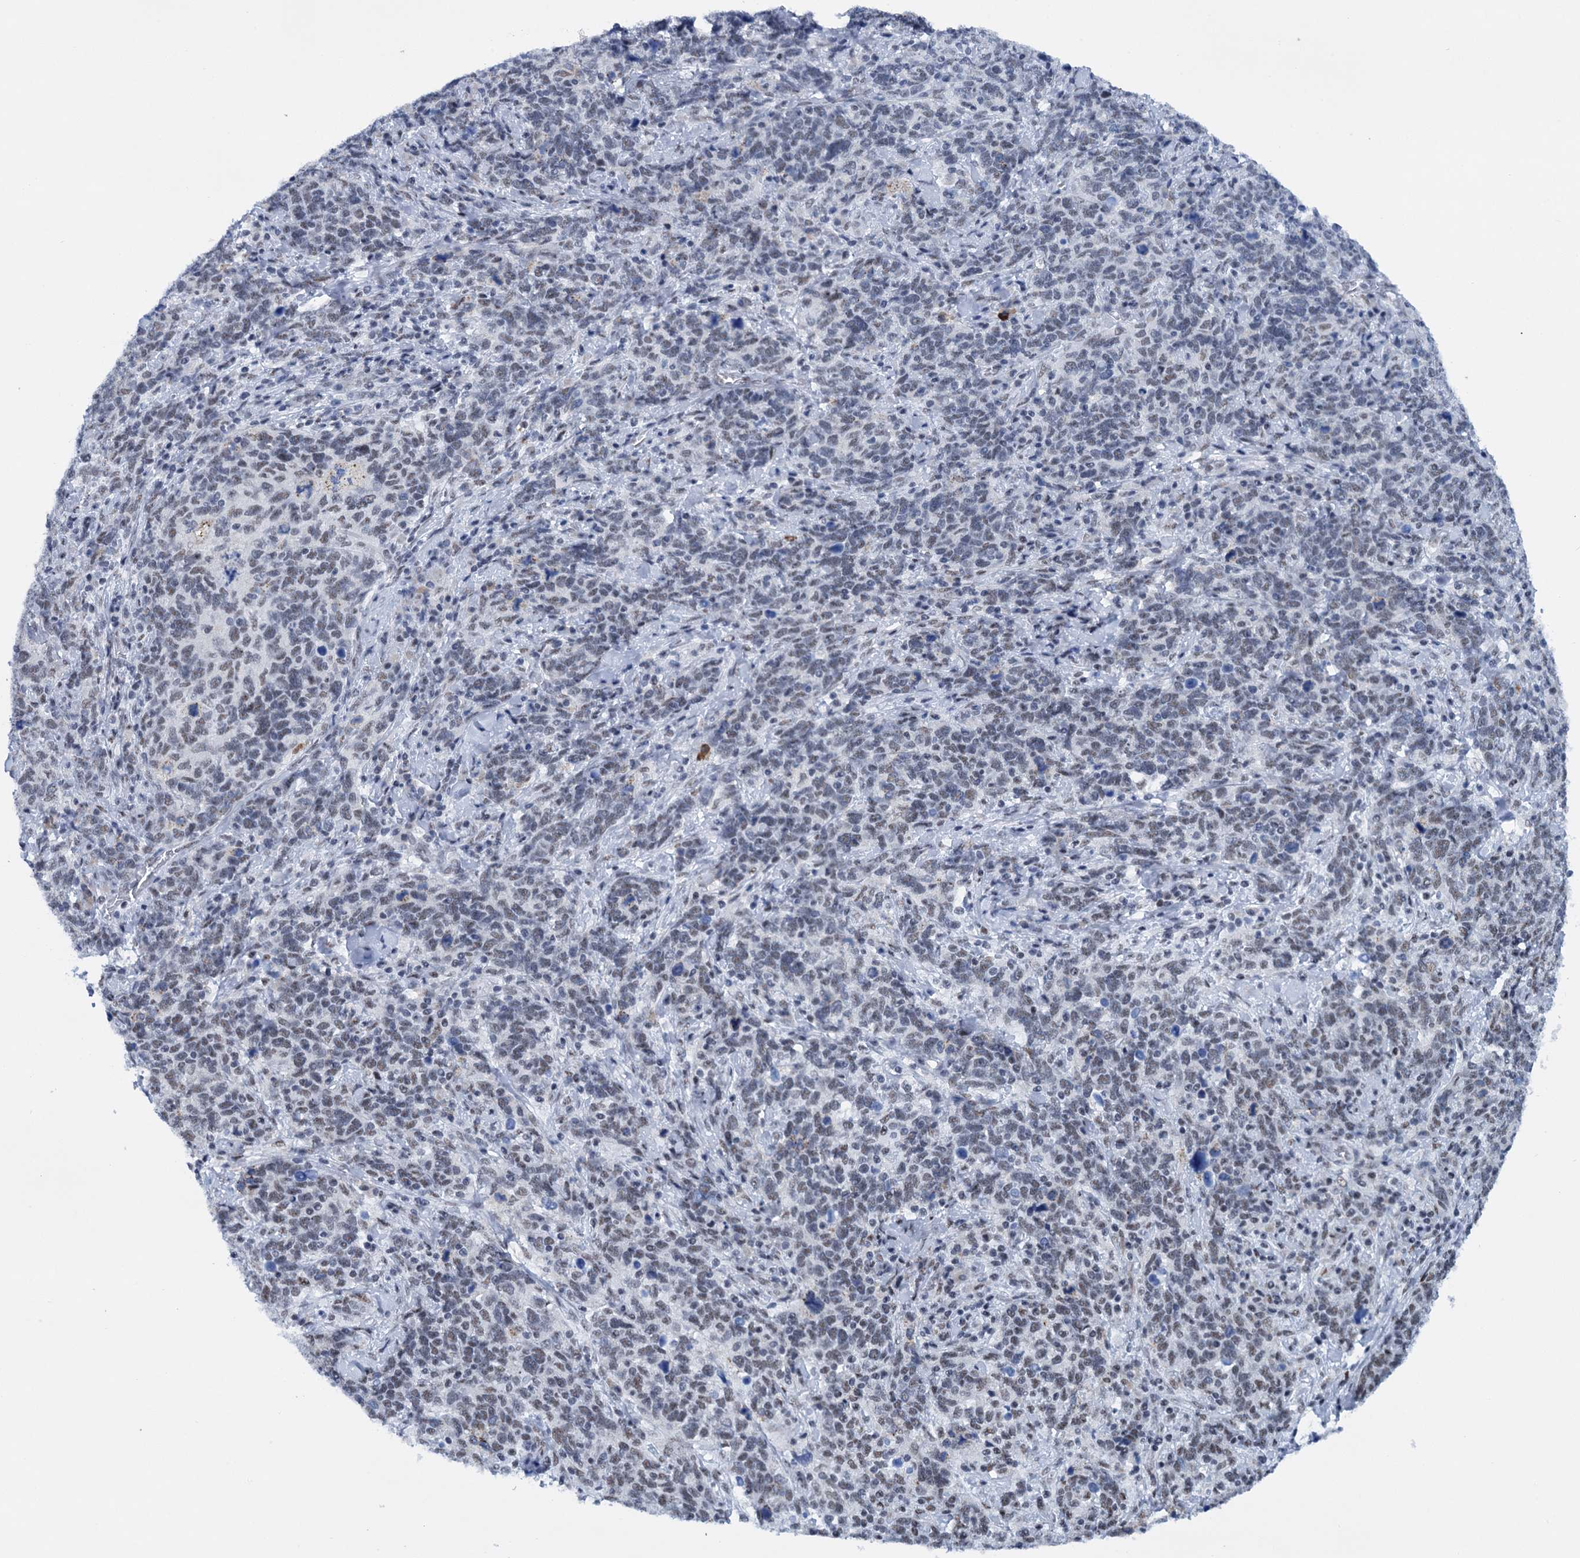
{"staining": {"intensity": "weak", "quantity": "25%-75%", "location": "nuclear"}, "tissue": "cervical cancer", "cell_type": "Tumor cells", "image_type": "cancer", "snomed": [{"axis": "morphology", "description": "Squamous cell carcinoma, NOS"}, {"axis": "topography", "description": "Cervix"}], "caption": "A brown stain highlights weak nuclear staining of a protein in human cervical cancer tumor cells.", "gene": "SREK1", "patient": {"sex": "female", "age": 41}}